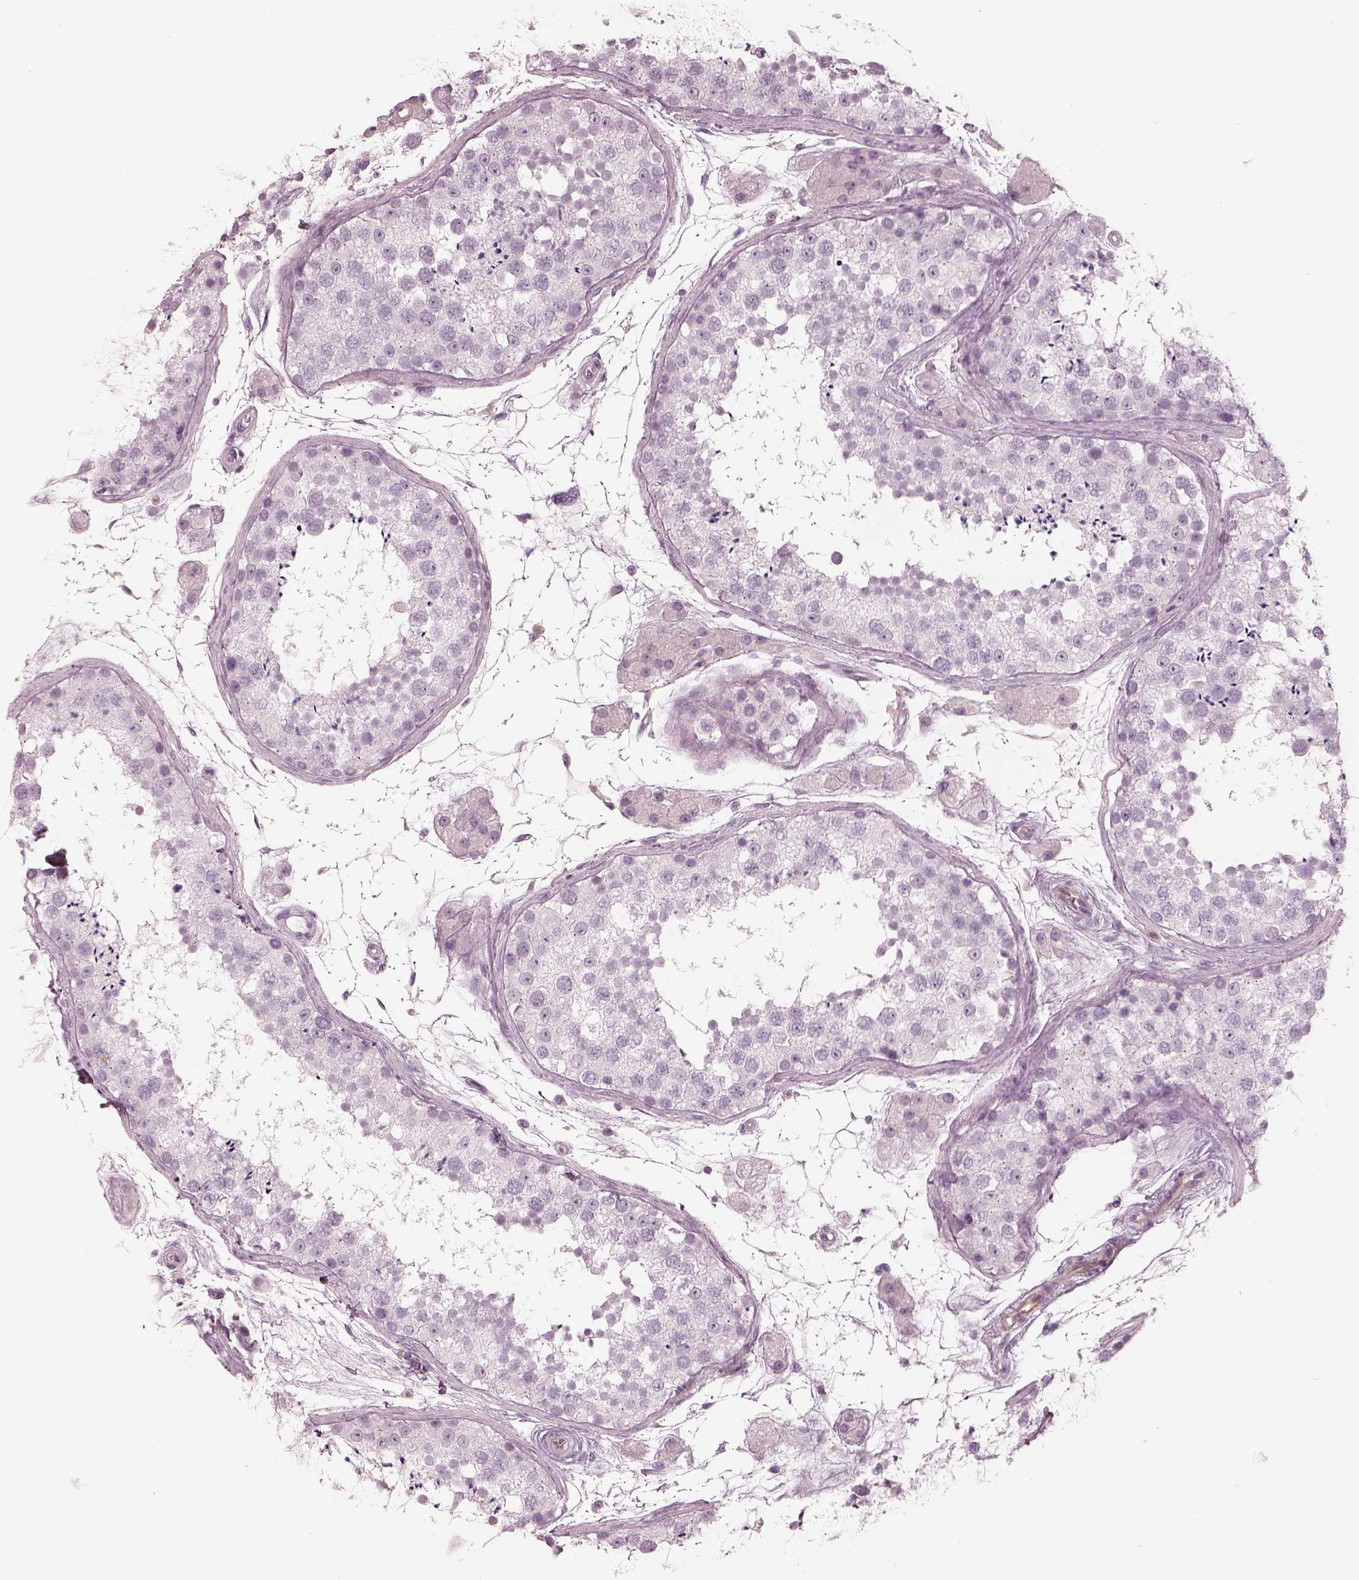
{"staining": {"intensity": "negative", "quantity": "none", "location": "none"}, "tissue": "testis", "cell_type": "Cells in seminiferous ducts", "image_type": "normal", "snomed": [{"axis": "morphology", "description": "Normal tissue, NOS"}, {"axis": "topography", "description": "Testis"}], "caption": "Histopathology image shows no significant protein staining in cells in seminiferous ducts of unremarkable testis.", "gene": "EIF4E1B", "patient": {"sex": "male", "age": 41}}